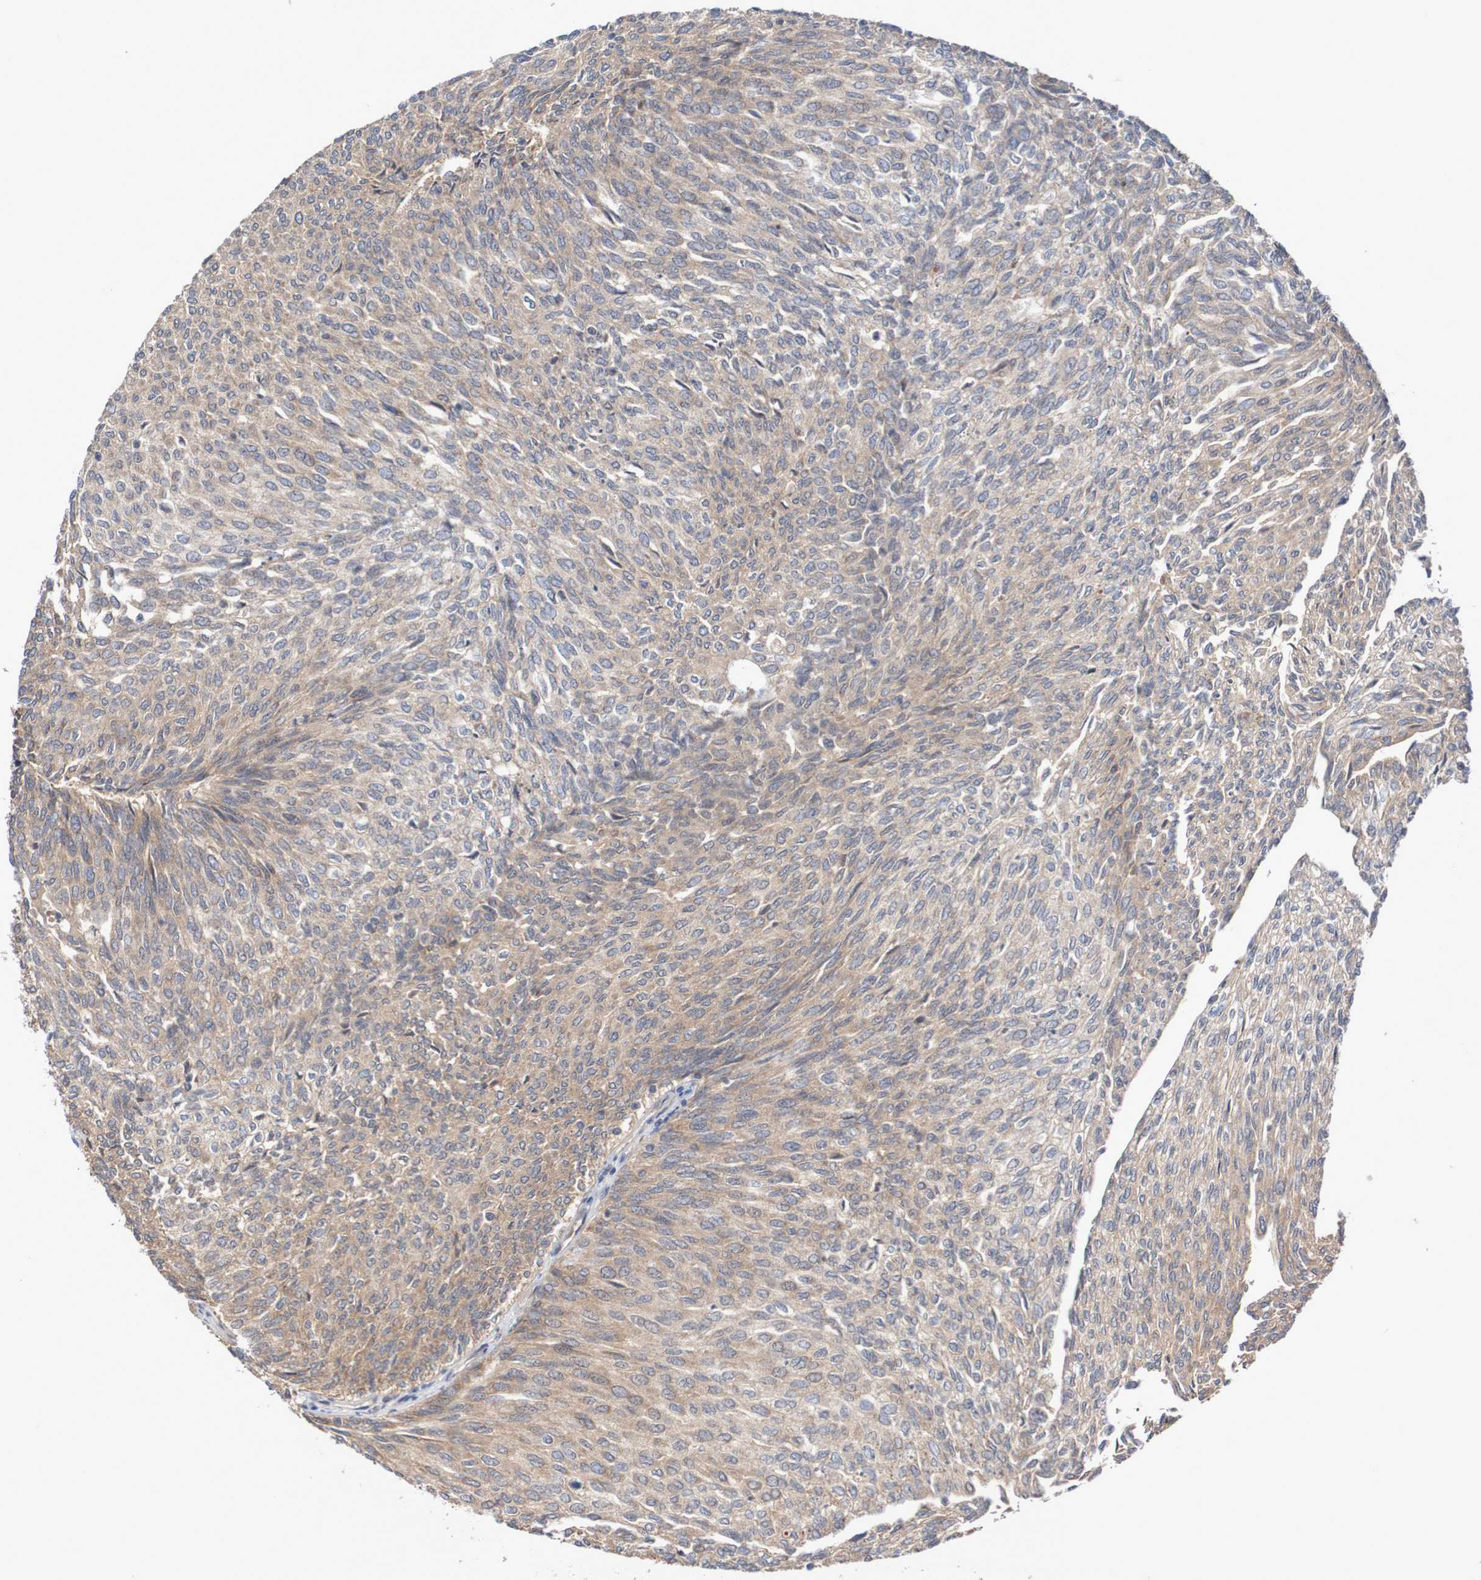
{"staining": {"intensity": "weak", "quantity": ">75%", "location": "cytoplasmic/membranous"}, "tissue": "urothelial cancer", "cell_type": "Tumor cells", "image_type": "cancer", "snomed": [{"axis": "morphology", "description": "Urothelial carcinoma, Low grade"}, {"axis": "topography", "description": "Urinary bladder"}], "caption": "Urothelial cancer stained for a protein (brown) demonstrates weak cytoplasmic/membranous positive staining in approximately >75% of tumor cells.", "gene": "PHPT1", "patient": {"sex": "female", "age": 79}}